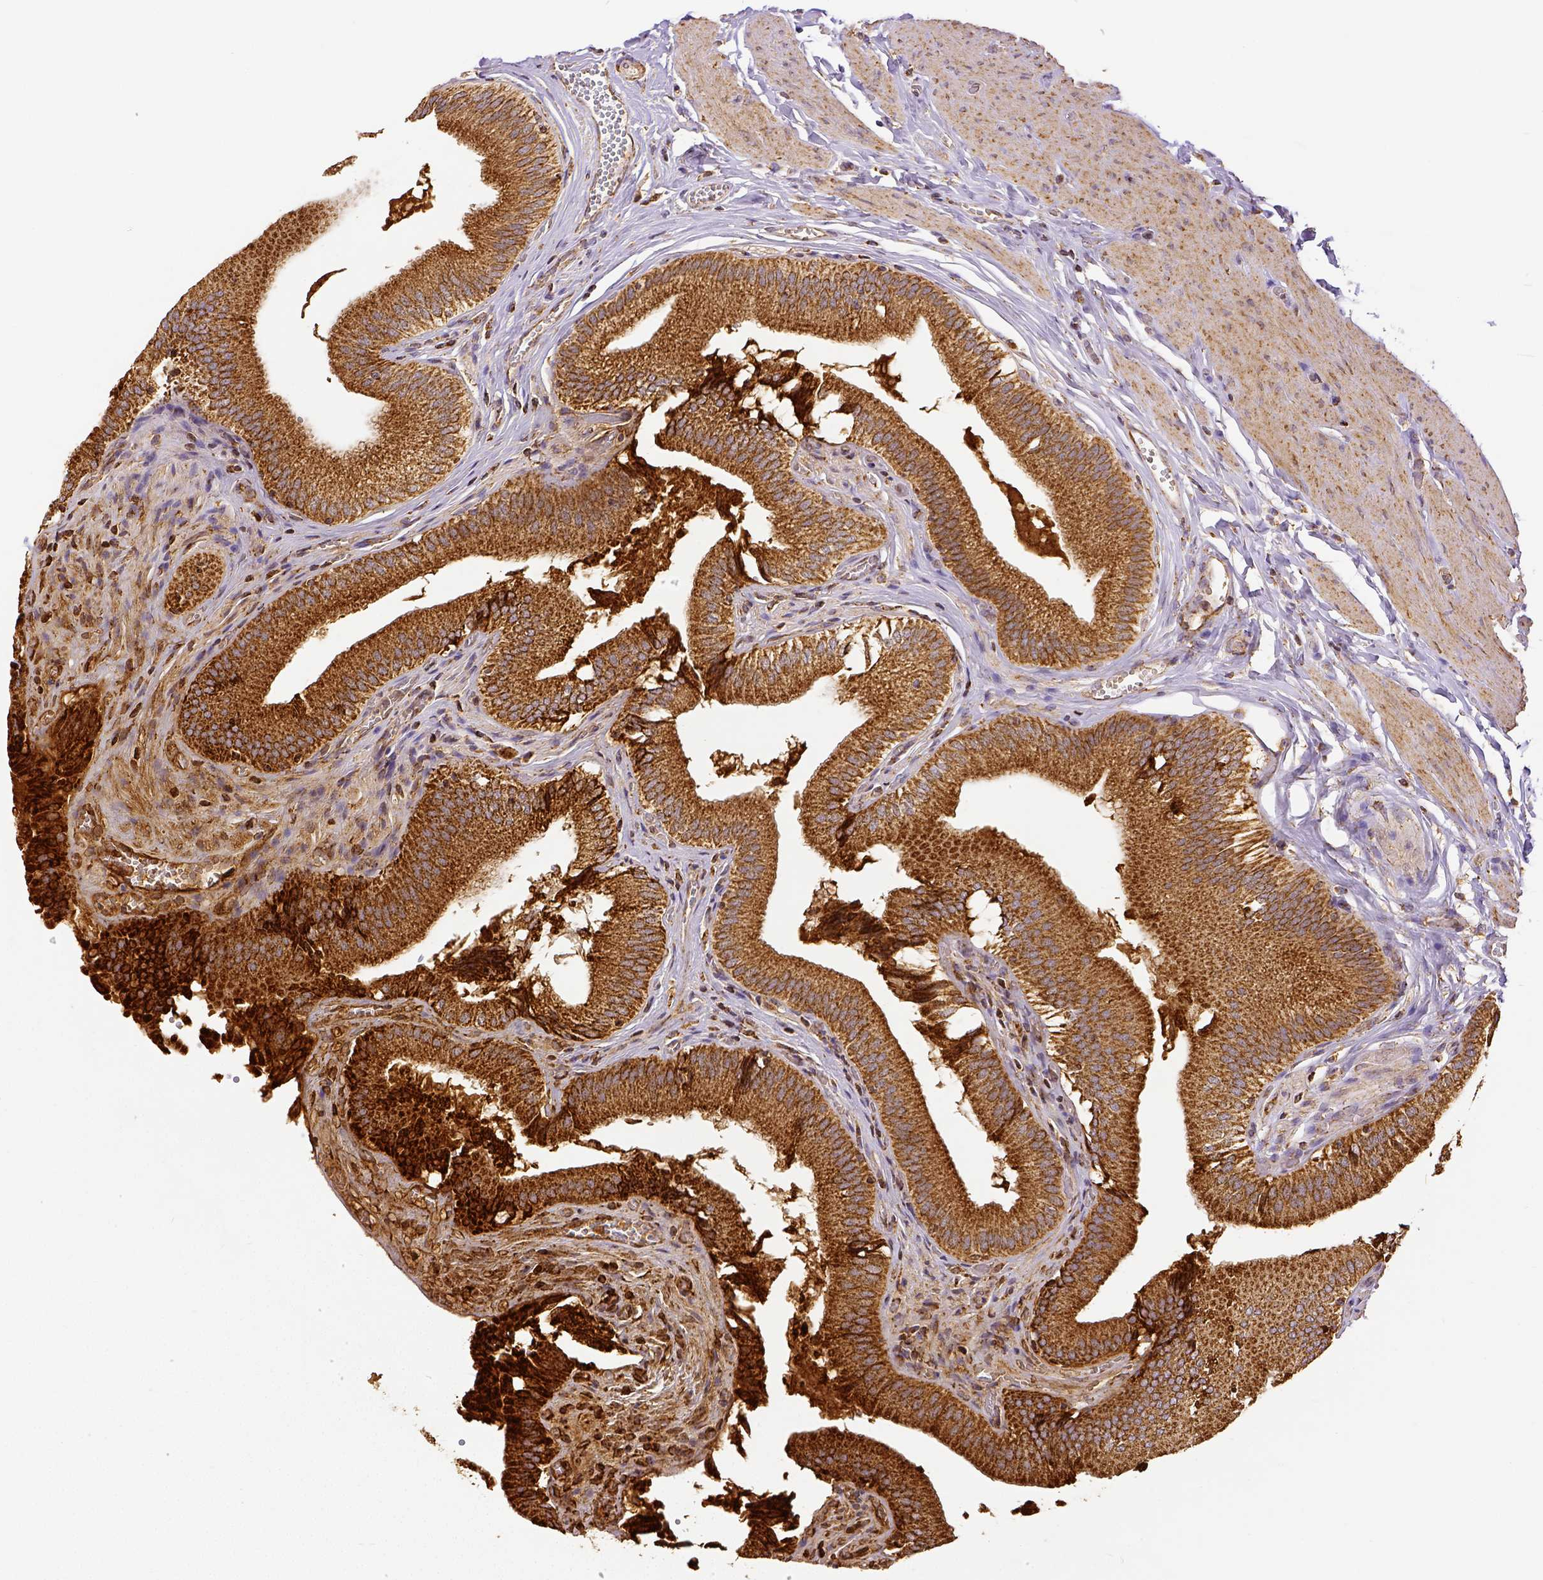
{"staining": {"intensity": "strong", "quantity": ">75%", "location": "cytoplasmic/membranous"}, "tissue": "gallbladder", "cell_type": "Glandular cells", "image_type": "normal", "snomed": [{"axis": "morphology", "description": "Normal tissue, NOS"}, {"axis": "topography", "description": "Gallbladder"}, {"axis": "topography", "description": "Peripheral nerve tissue"}], "caption": "A photomicrograph showing strong cytoplasmic/membranous expression in about >75% of glandular cells in normal gallbladder, as visualized by brown immunohistochemical staining.", "gene": "SDHB", "patient": {"sex": "male", "age": 17}}